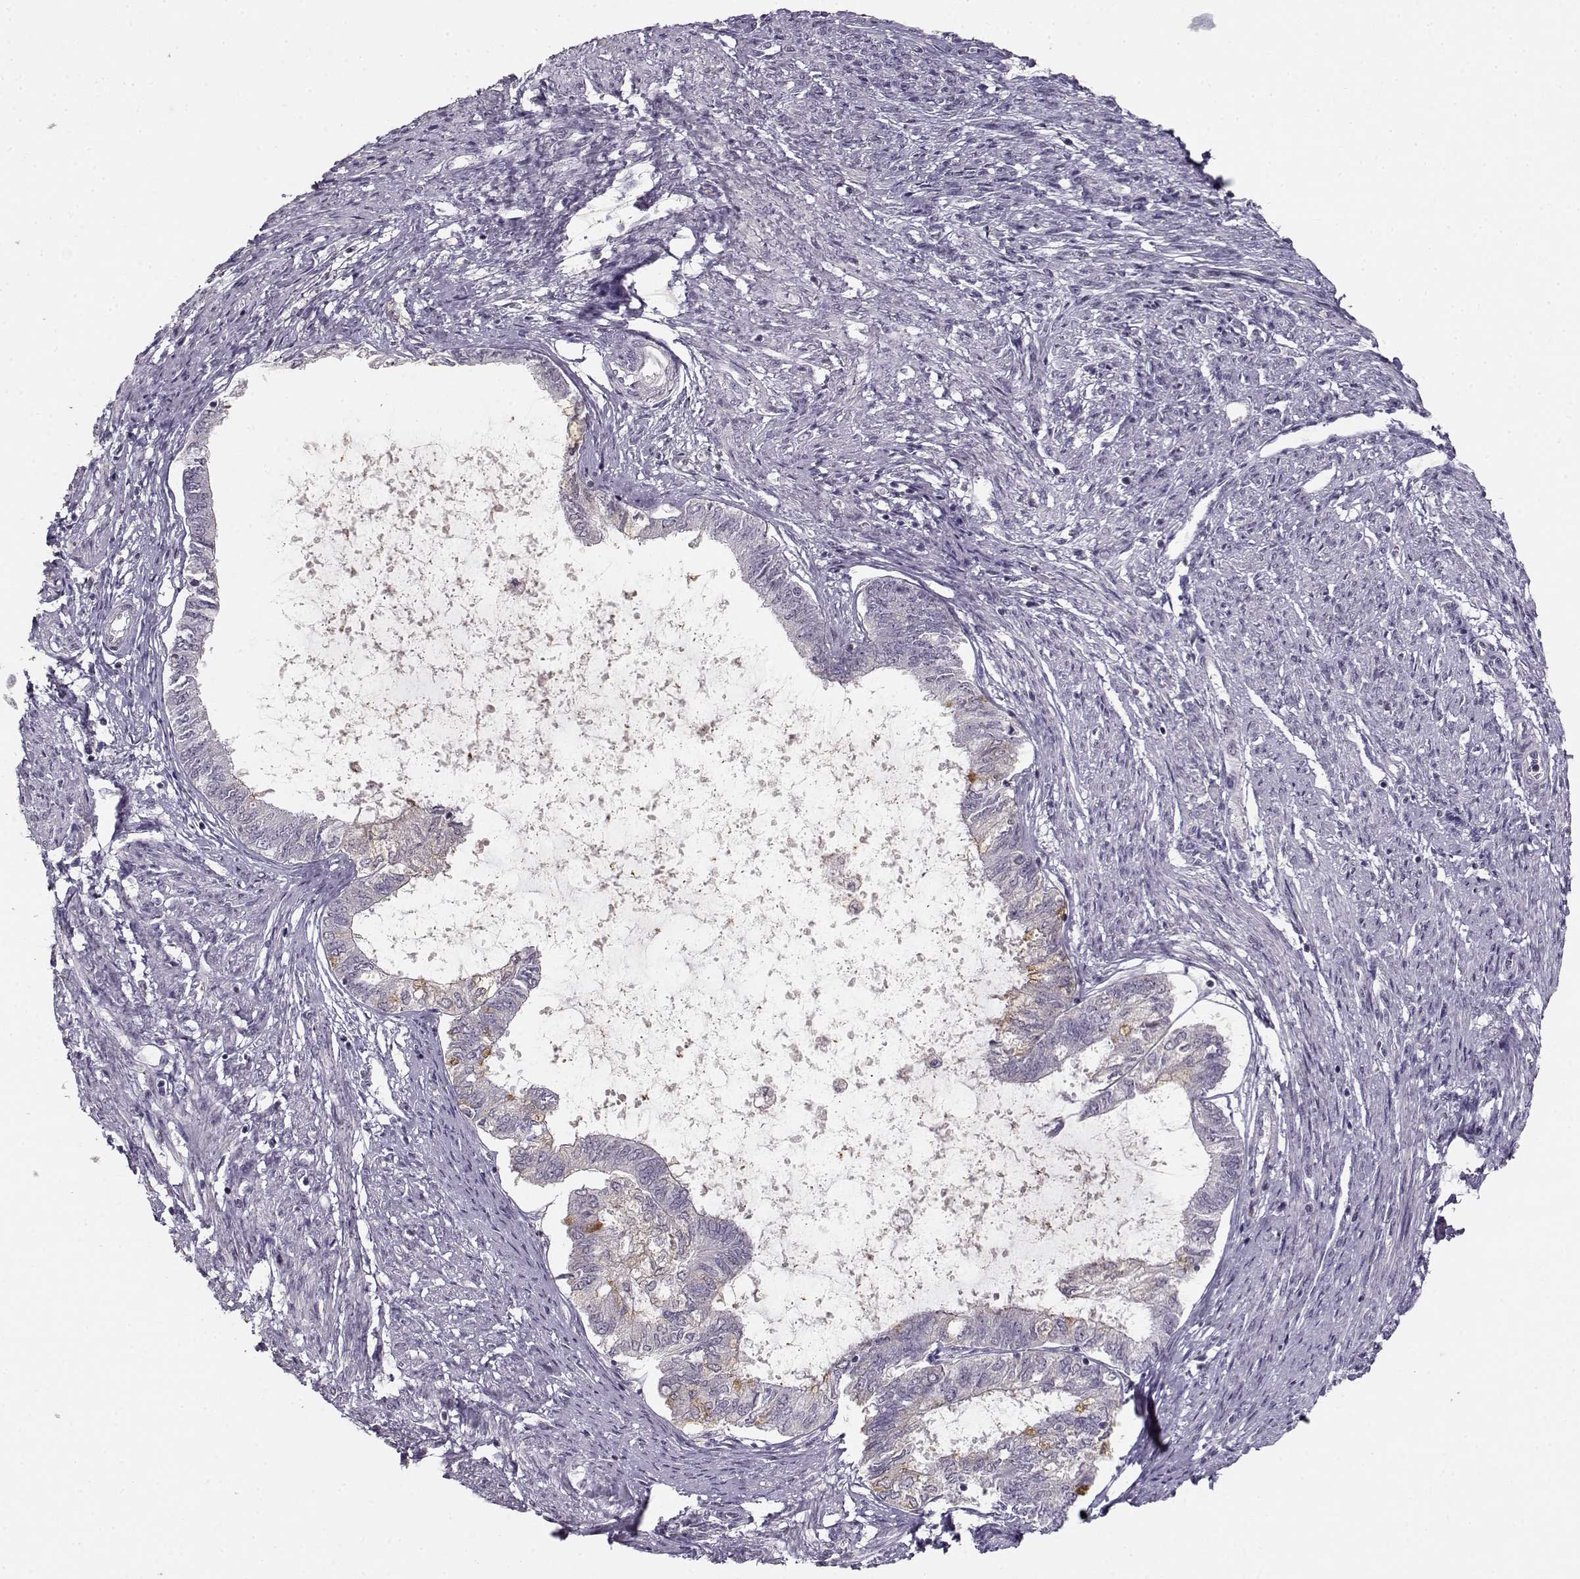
{"staining": {"intensity": "negative", "quantity": "none", "location": "none"}, "tissue": "endometrial cancer", "cell_type": "Tumor cells", "image_type": "cancer", "snomed": [{"axis": "morphology", "description": "Adenocarcinoma, NOS"}, {"axis": "topography", "description": "Endometrium"}], "caption": "Endometrial cancer was stained to show a protein in brown. There is no significant staining in tumor cells.", "gene": "UROC1", "patient": {"sex": "female", "age": 86}}